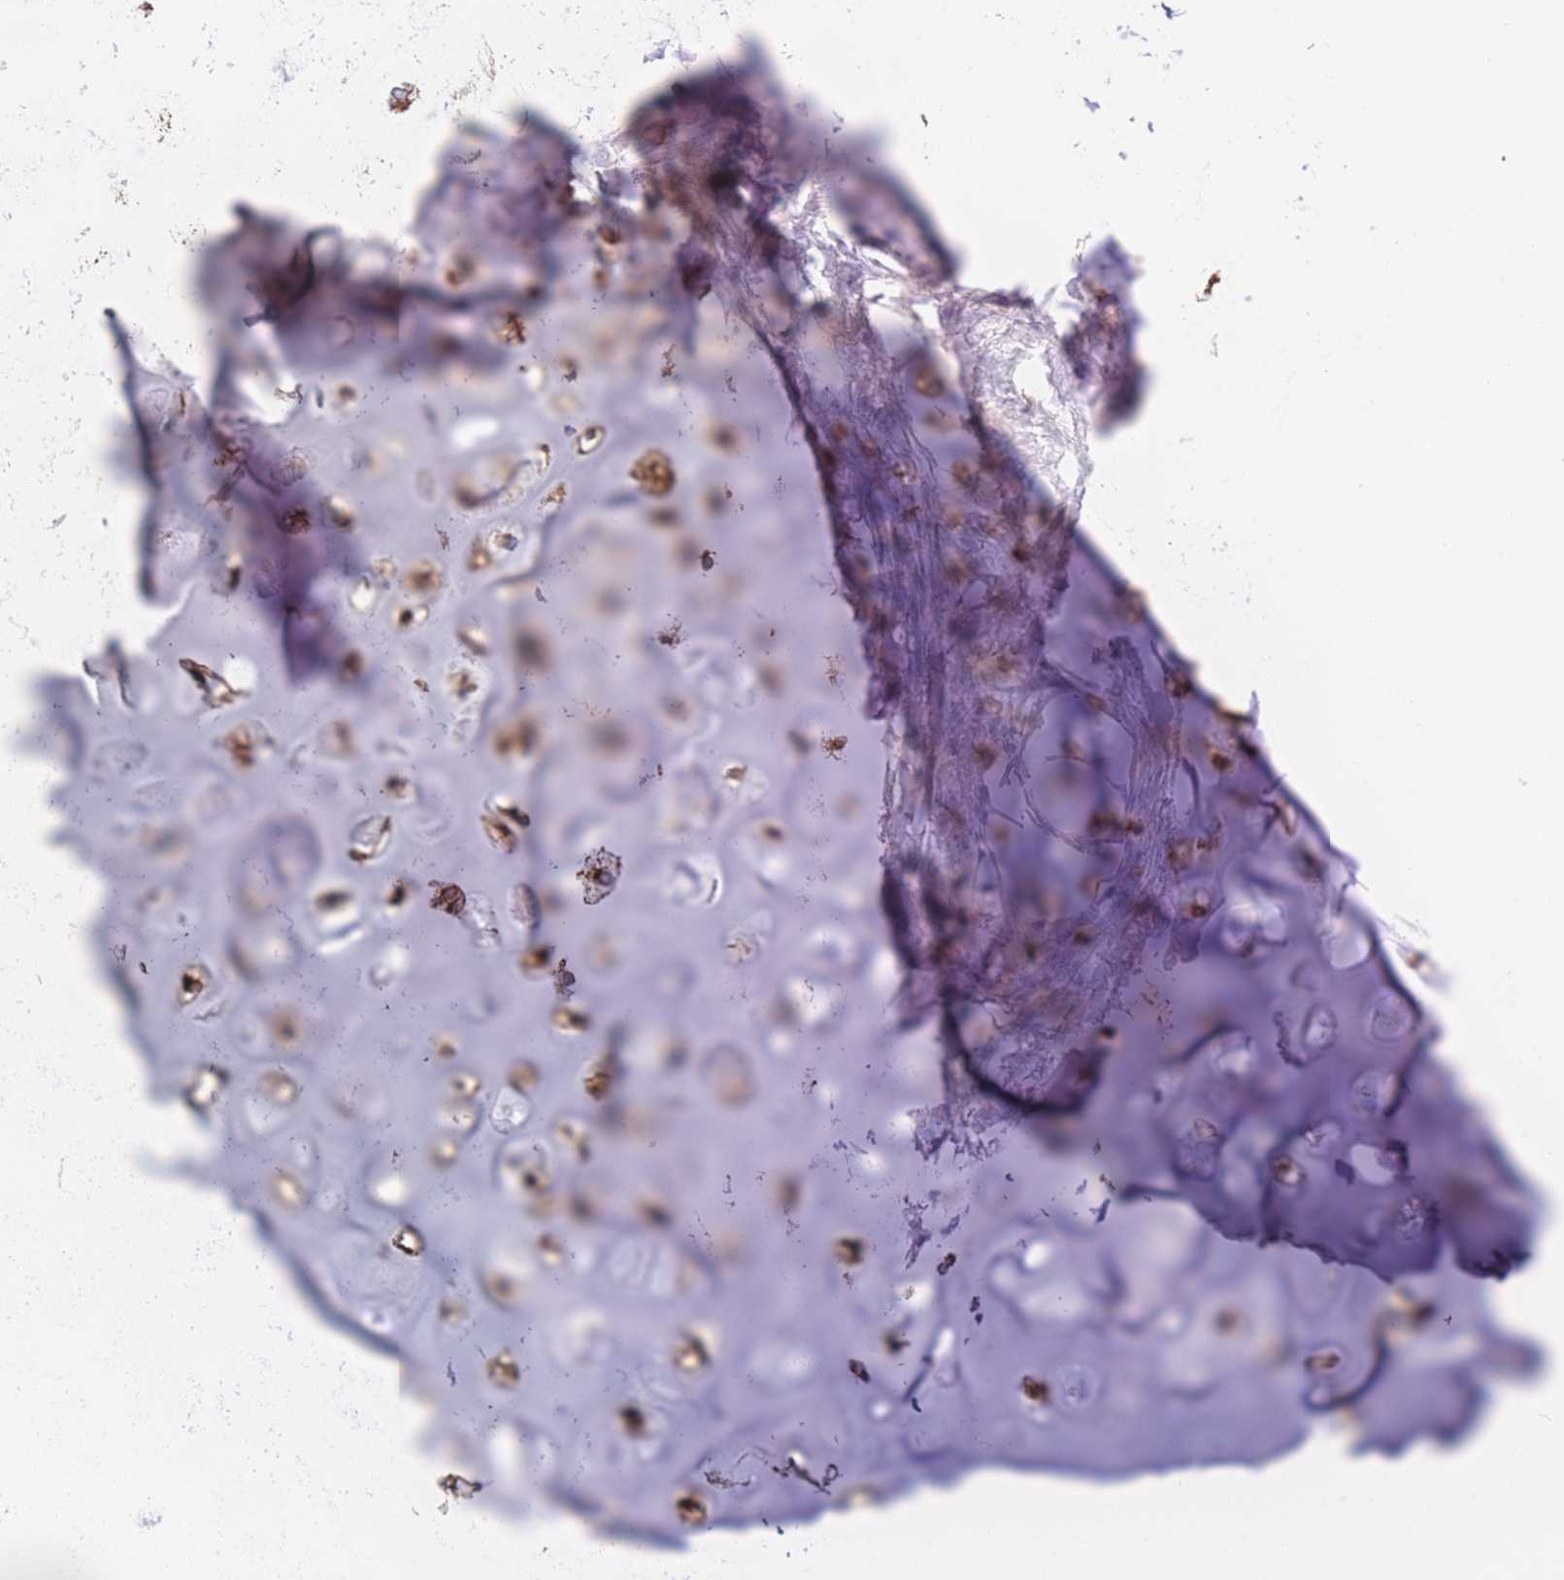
{"staining": {"intensity": "negative", "quantity": "none", "location": "none"}, "tissue": "adipose tissue", "cell_type": "Adipocytes", "image_type": "normal", "snomed": [{"axis": "morphology", "description": "Normal tissue, NOS"}, {"axis": "topography", "description": "Cartilage tissue"}, {"axis": "topography", "description": "Bronchus"}], "caption": "Adipocytes are negative for protein expression in benign human adipose tissue. (DAB immunohistochemistry (IHC), high magnification).", "gene": "AK9", "patient": {"sex": "male", "age": 56}}